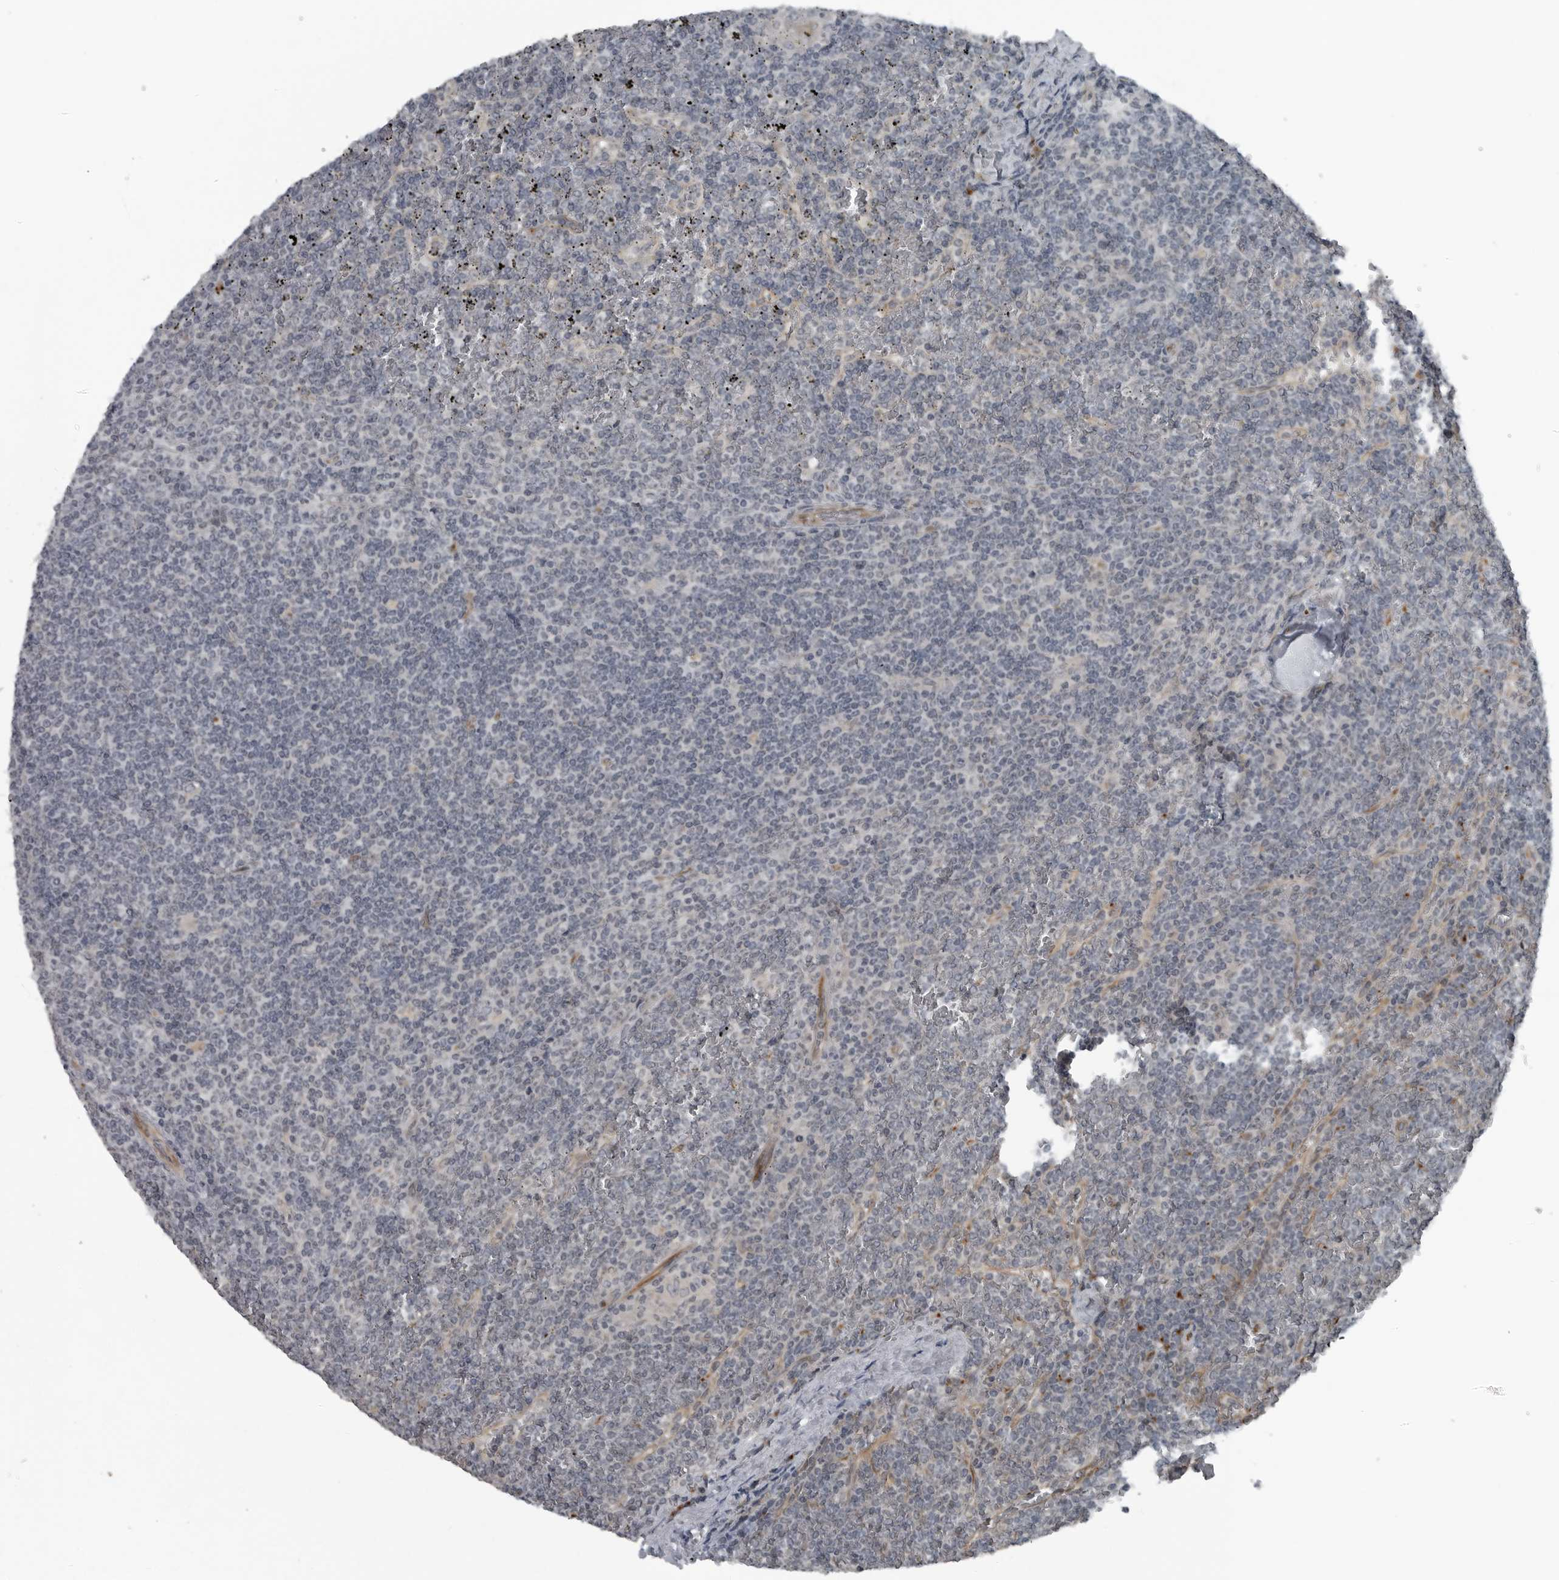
{"staining": {"intensity": "negative", "quantity": "none", "location": "none"}, "tissue": "lymphoma", "cell_type": "Tumor cells", "image_type": "cancer", "snomed": [{"axis": "morphology", "description": "Malignant lymphoma, non-Hodgkin's type, Low grade"}, {"axis": "topography", "description": "Spleen"}], "caption": "This is an immunohistochemistry (IHC) photomicrograph of lymphoma. There is no staining in tumor cells.", "gene": "GAK", "patient": {"sex": "female", "age": 19}}